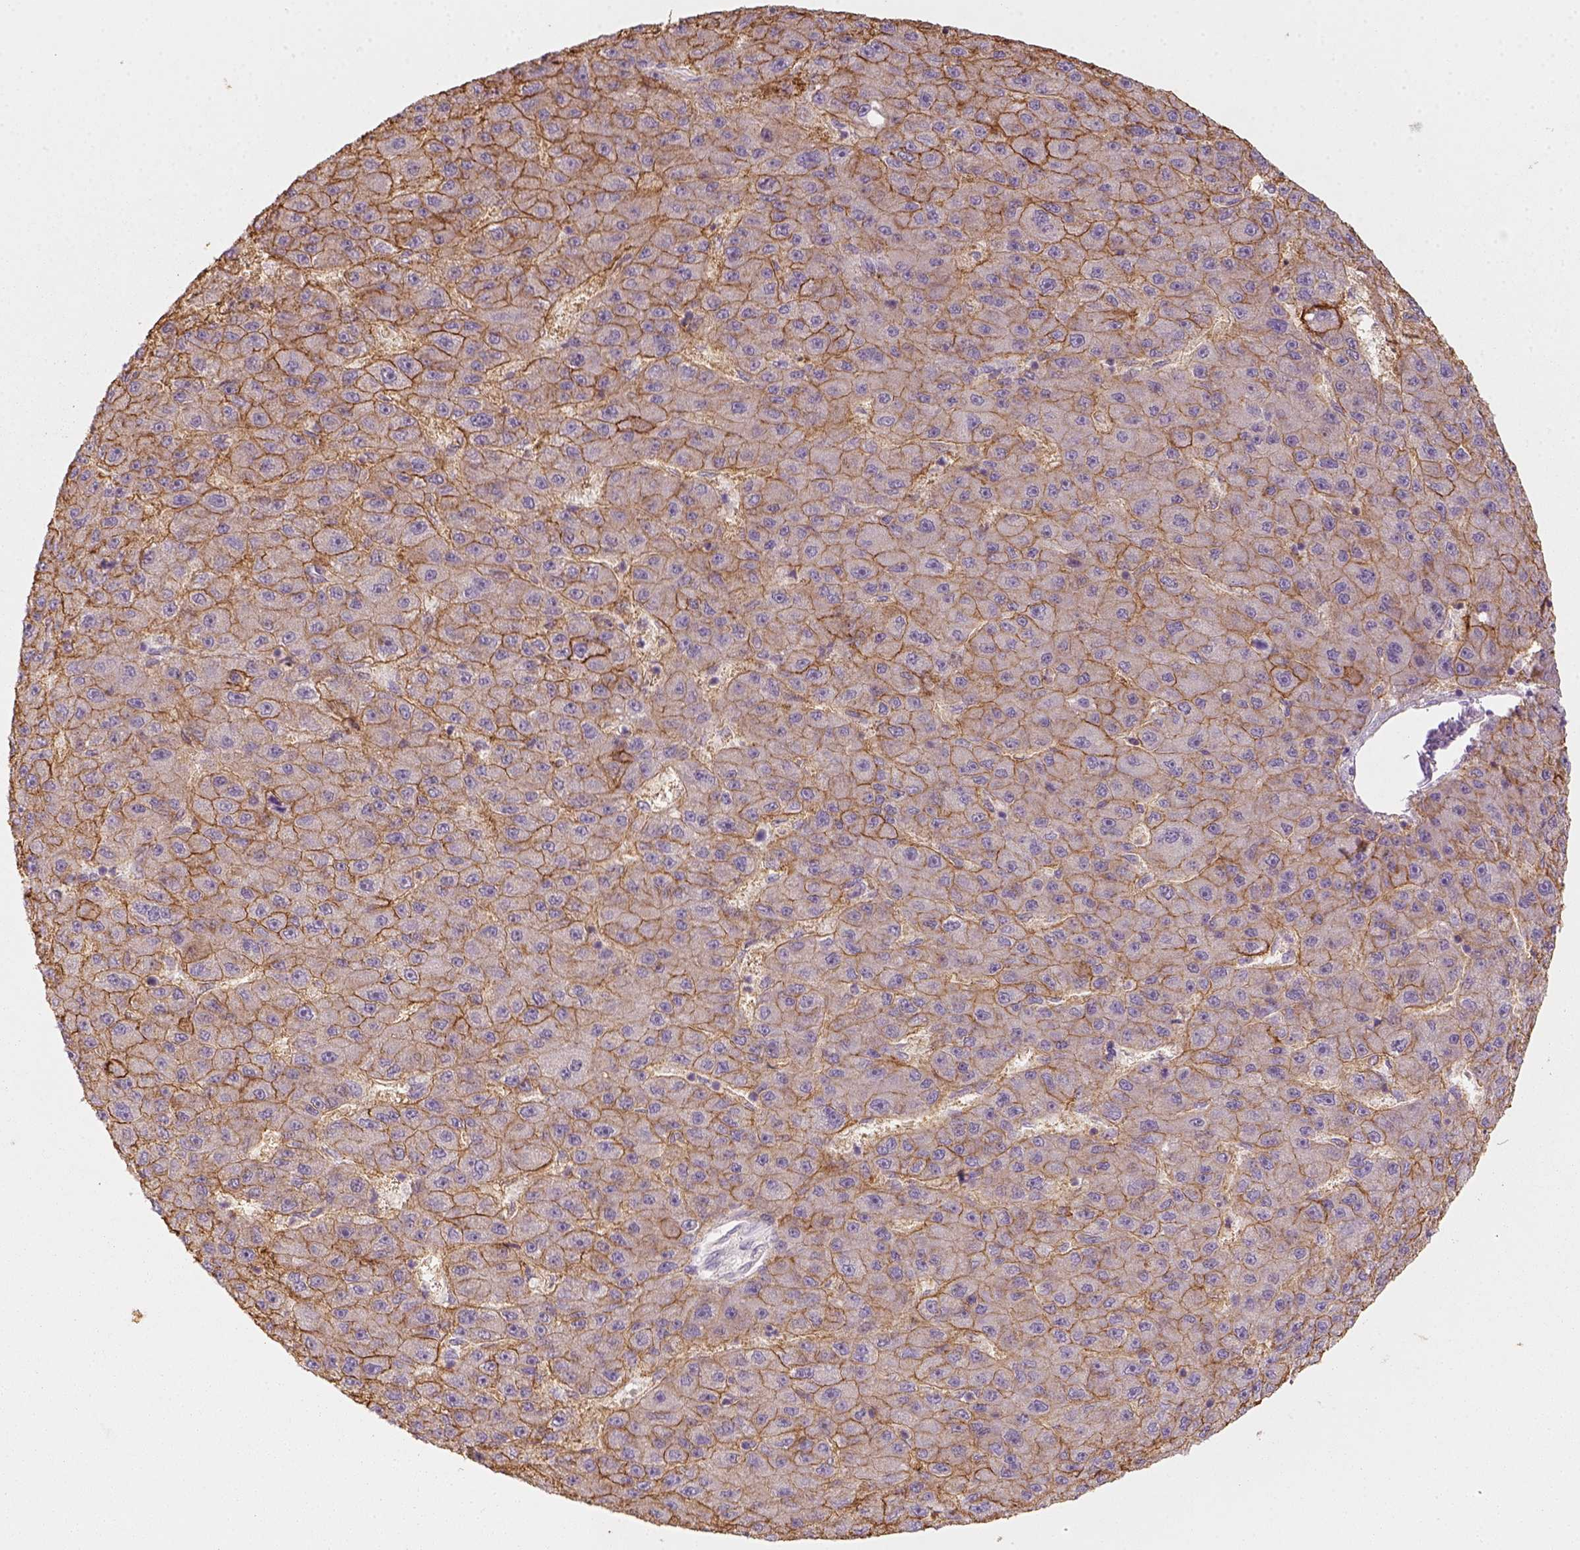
{"staining": {"intensity": "strong", "quantity": "25%-75%", "location": "cytoplasmic/membranous"}, "tissue": "liver cancer", "cell_type": "Tumor cells", "image_type": "cancer", "snomed": [{"axis": "morphology", "description": "Carcinoma, Hepatocellular, NOS"}, {"axis": "topography", "description": "Liver"}], "caption": "Immunohistochemical staining of human liver cancer displays strong cytoplasmic/membranous protein expression in approximately 25%-75% of tumor cells.", "gene": "AQP9", "patient": {"sex": "male", "age": 67}}